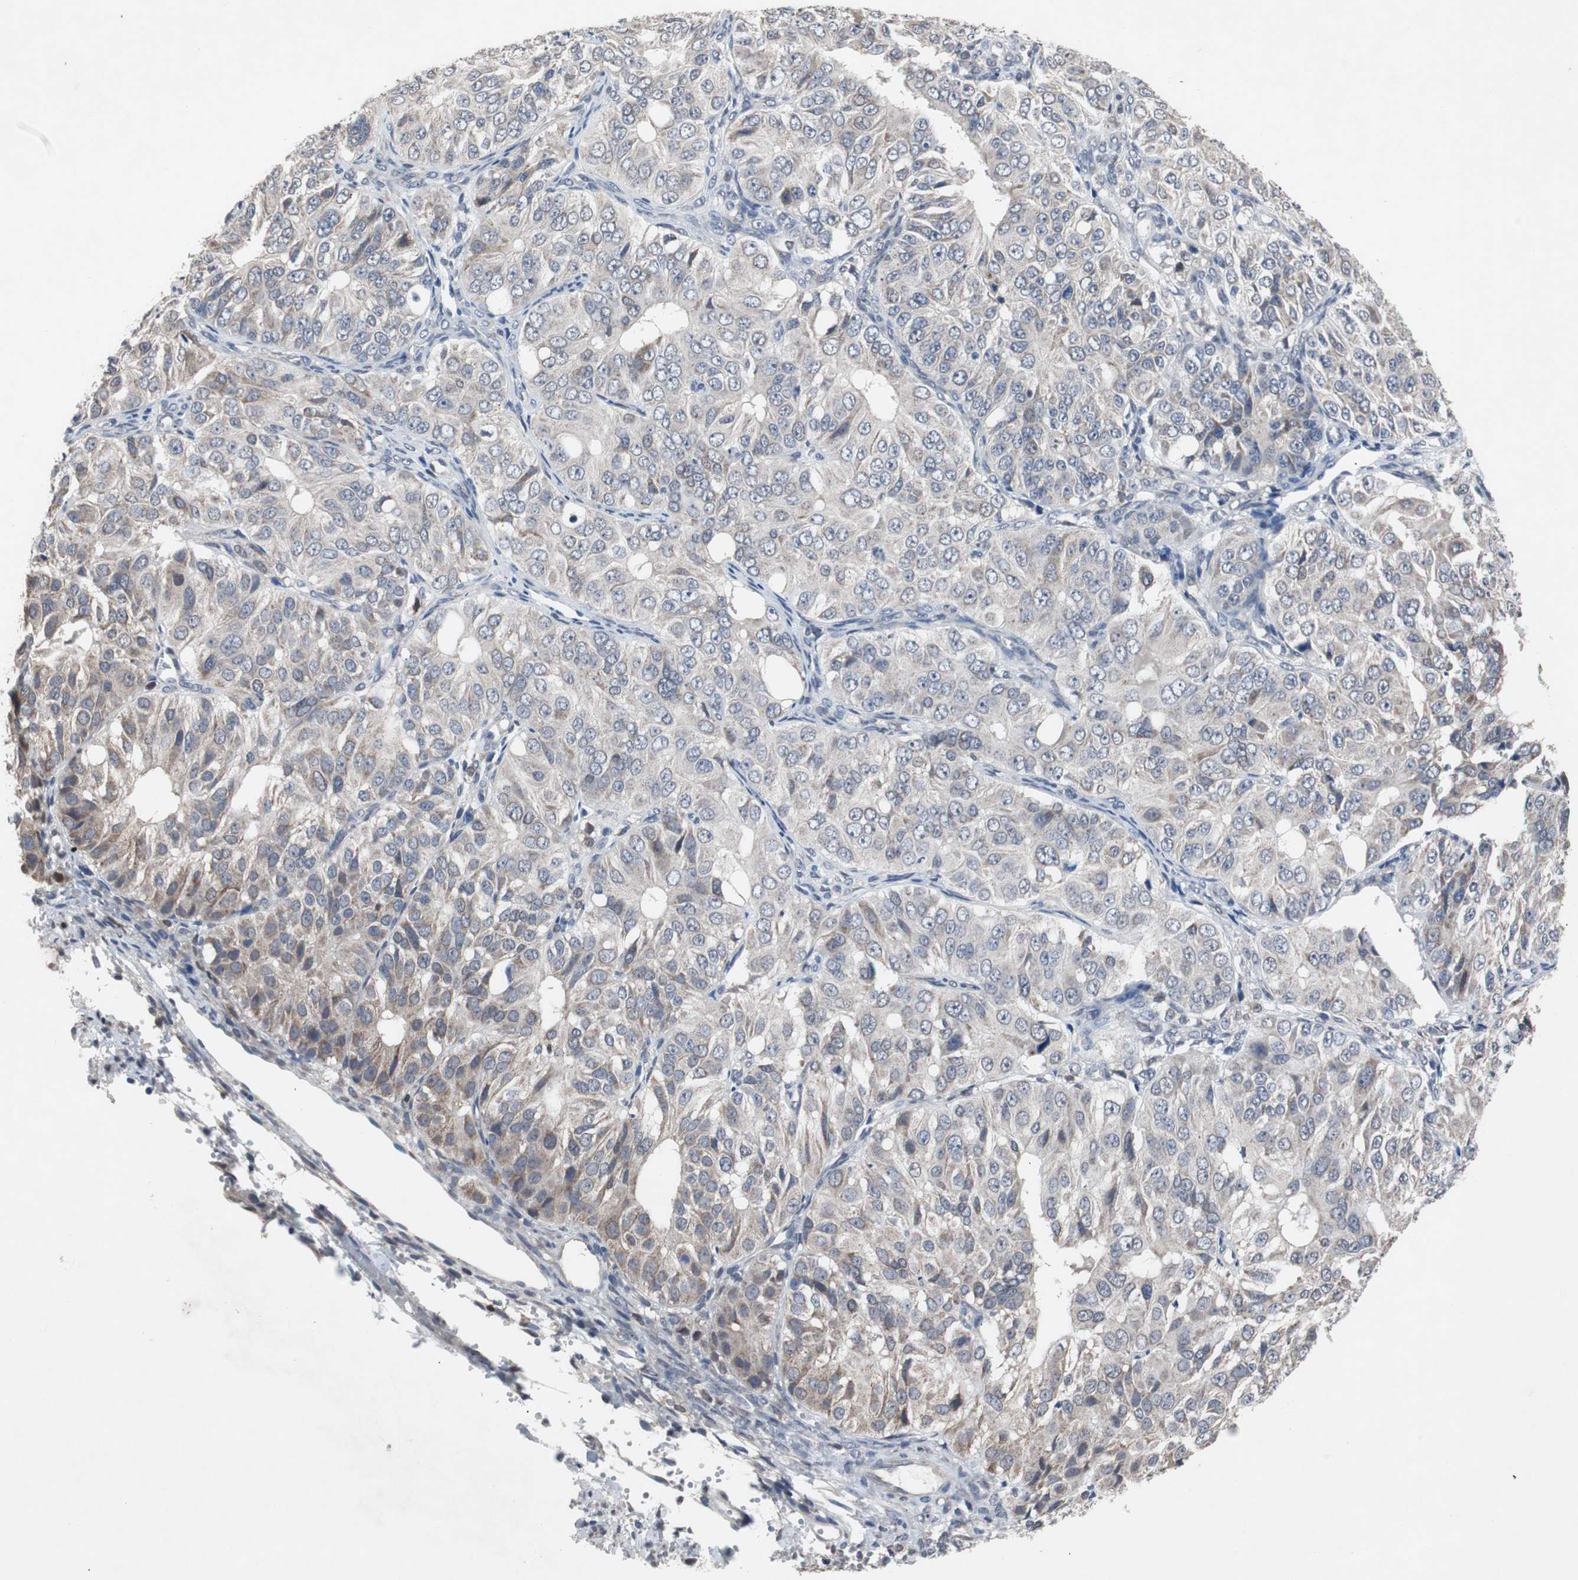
{"staining": {"intensity": "weak", "quantity": "<25%", "location": "cytoplasmic/membranous"}, "tissue": "ovarian cancer", "cell_type": "Tumor cells", "image_type": "cancer", "snomed": [{"axis": "morphology", "description": "Carcinoma, endometroid"}, {"axis": "topography", "description": "Ovary"}], "caption": "Immunohistochemistry image of ovarian cancer stained for a protein (brown), which displays no expression in tumor cells.", "gene": "RBM47", "patient": {"sex": "female", "age": 51}}